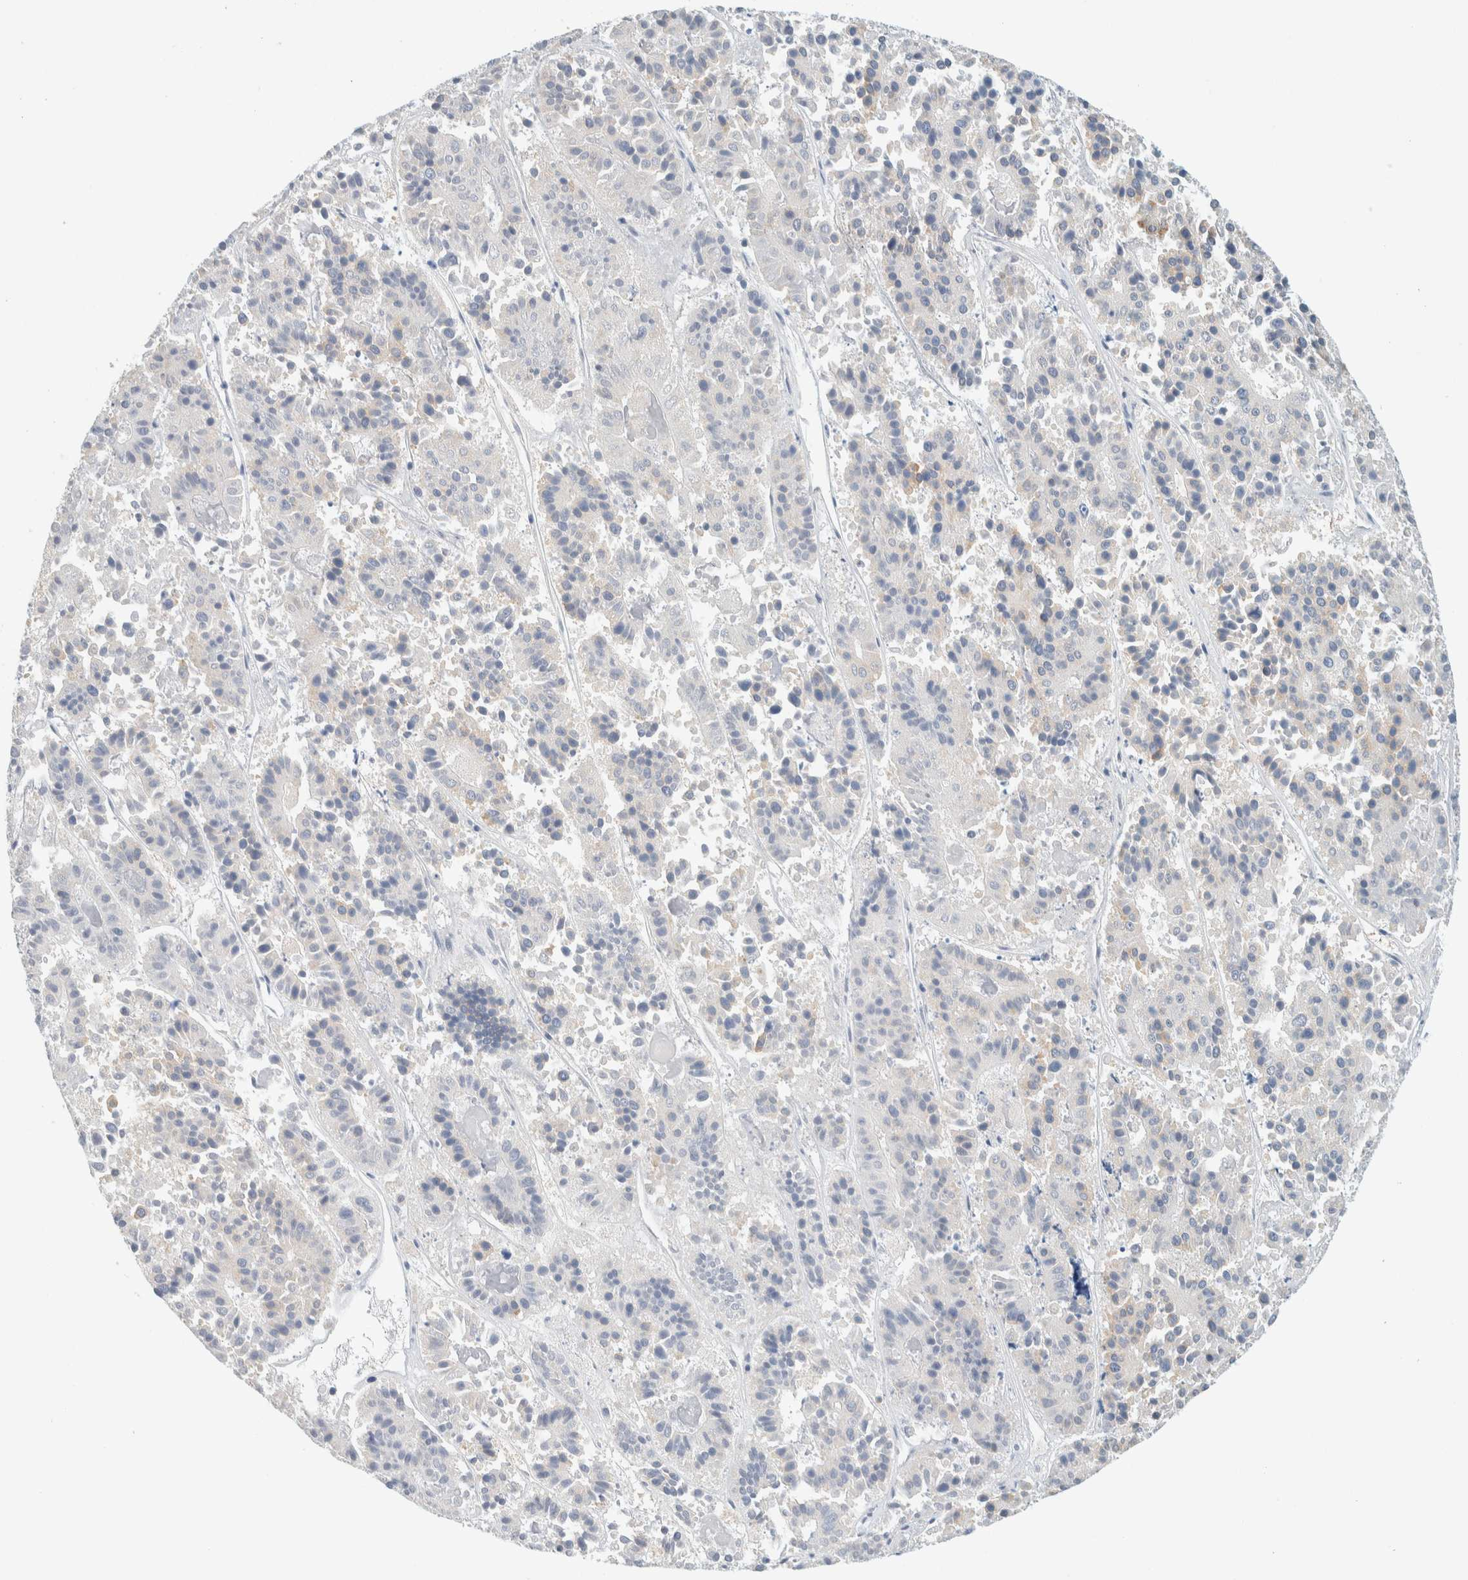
{"staining": {"intensity": "negative", "quantity": "none", "location": "none"}, "tissue": "pancreatic cancer", "cell_type": "Tumor cells", "image_type": "cancer", "snomed": [{"axis": "morphology", "description": "Adenocarcinoma, NOS"}, {"axis": "topography", "description": "Pancreas"}], "caption": "IHC of human adenocarcinoma (pancreatic) demonstrates no positivity in tumor cells.", "gene": "SUMF2", "patient": {"sex": "male", "age": 50}}